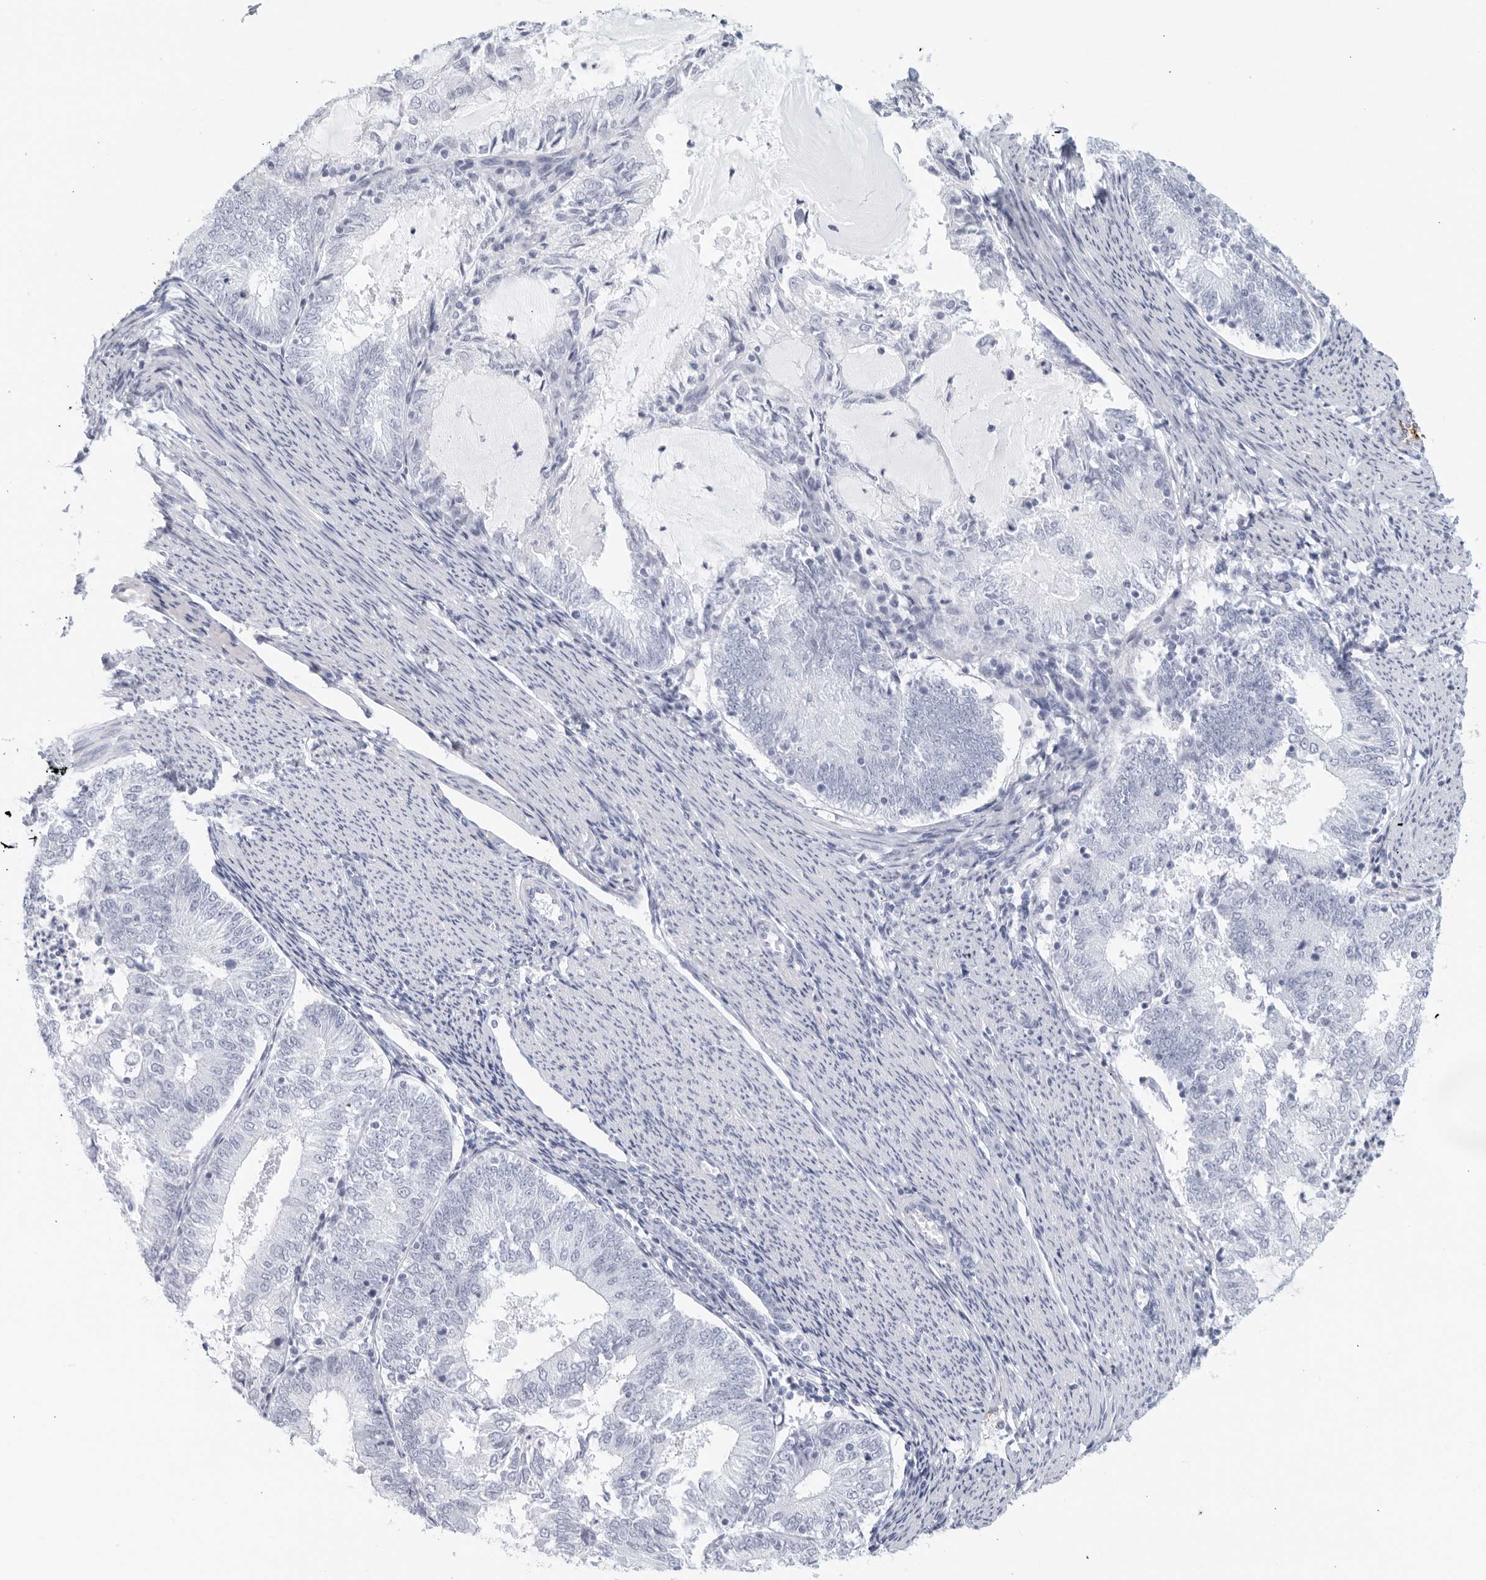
{"staining": {"intensity": "negative", "quantity": "none", "location": "none"}, "tissue": "endometrial cancer", "cell_type": "Tumor cells", "image_type": "cancer", "snomed": [{"axis": "morphology", "description": "Adenocarcinoma, NOS"}, {"axis": "topography", "description": "Endometrium"}], "caption": "A photomicrograph of human endometrial cancer is negative for staining in tumor cells.", "gene": "FGG", "patient": {"sex": "female", "age": 57}}